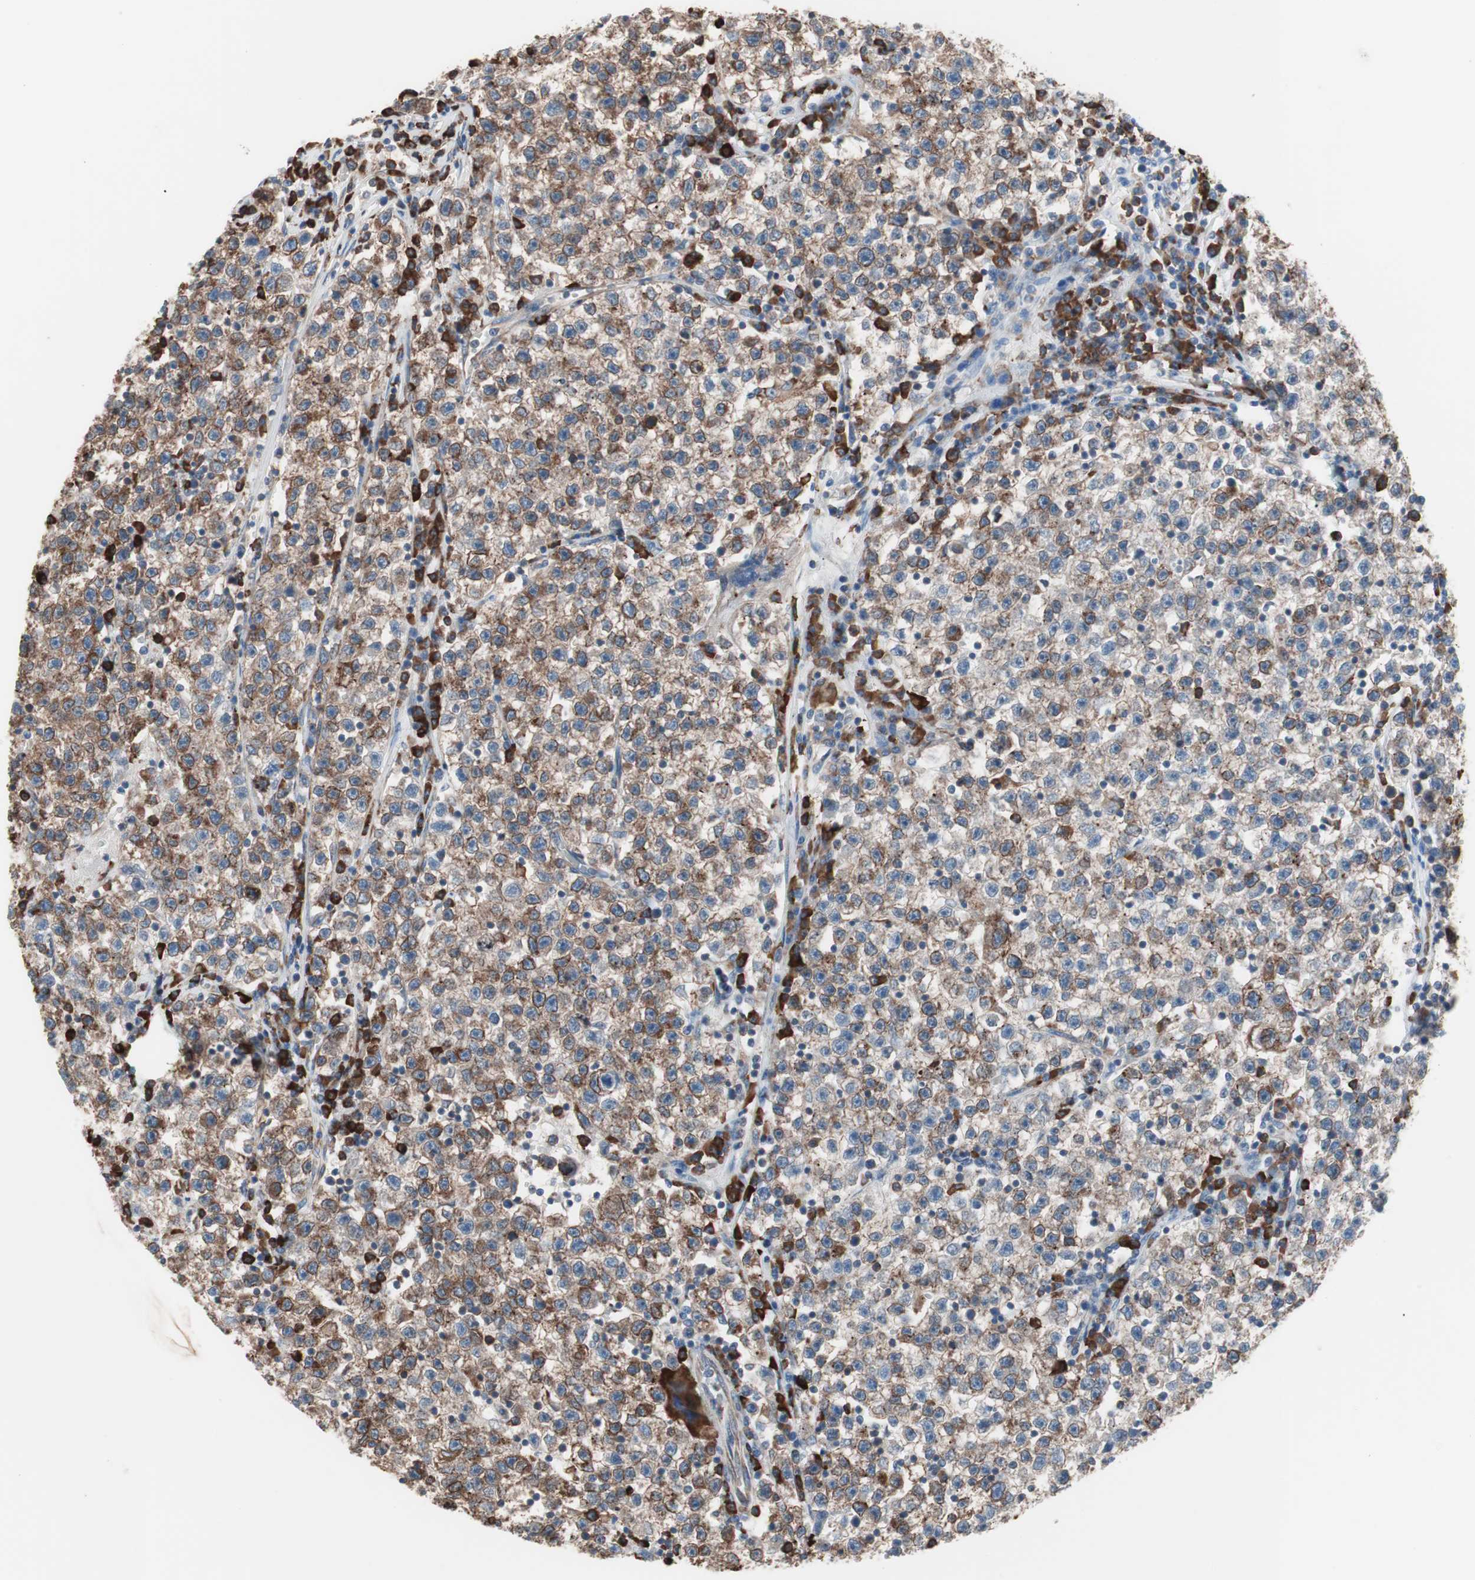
{"staining": {"intensity": "moderate", "quantity": ">75%", "location": "cytoplasmic/membranous"}, "tissue": "testis cancer", "cell_type": "Tumor cells", "image_type": "cancer", "snomed": [{"axis": "morphology", "description": "Seminoma, NOS"}, {"axis": "topography", "description": "Testis"}], "caption": "Moderate cytoplasmic/membranous positivity is appreciated in about >75% of tumor cells in seminoma (testis). (brown staining indicates protein expression, while blue staining denotes nuclei).", "gene": "SLC27A4", "patient": {"sex": "male", "age": 22}}